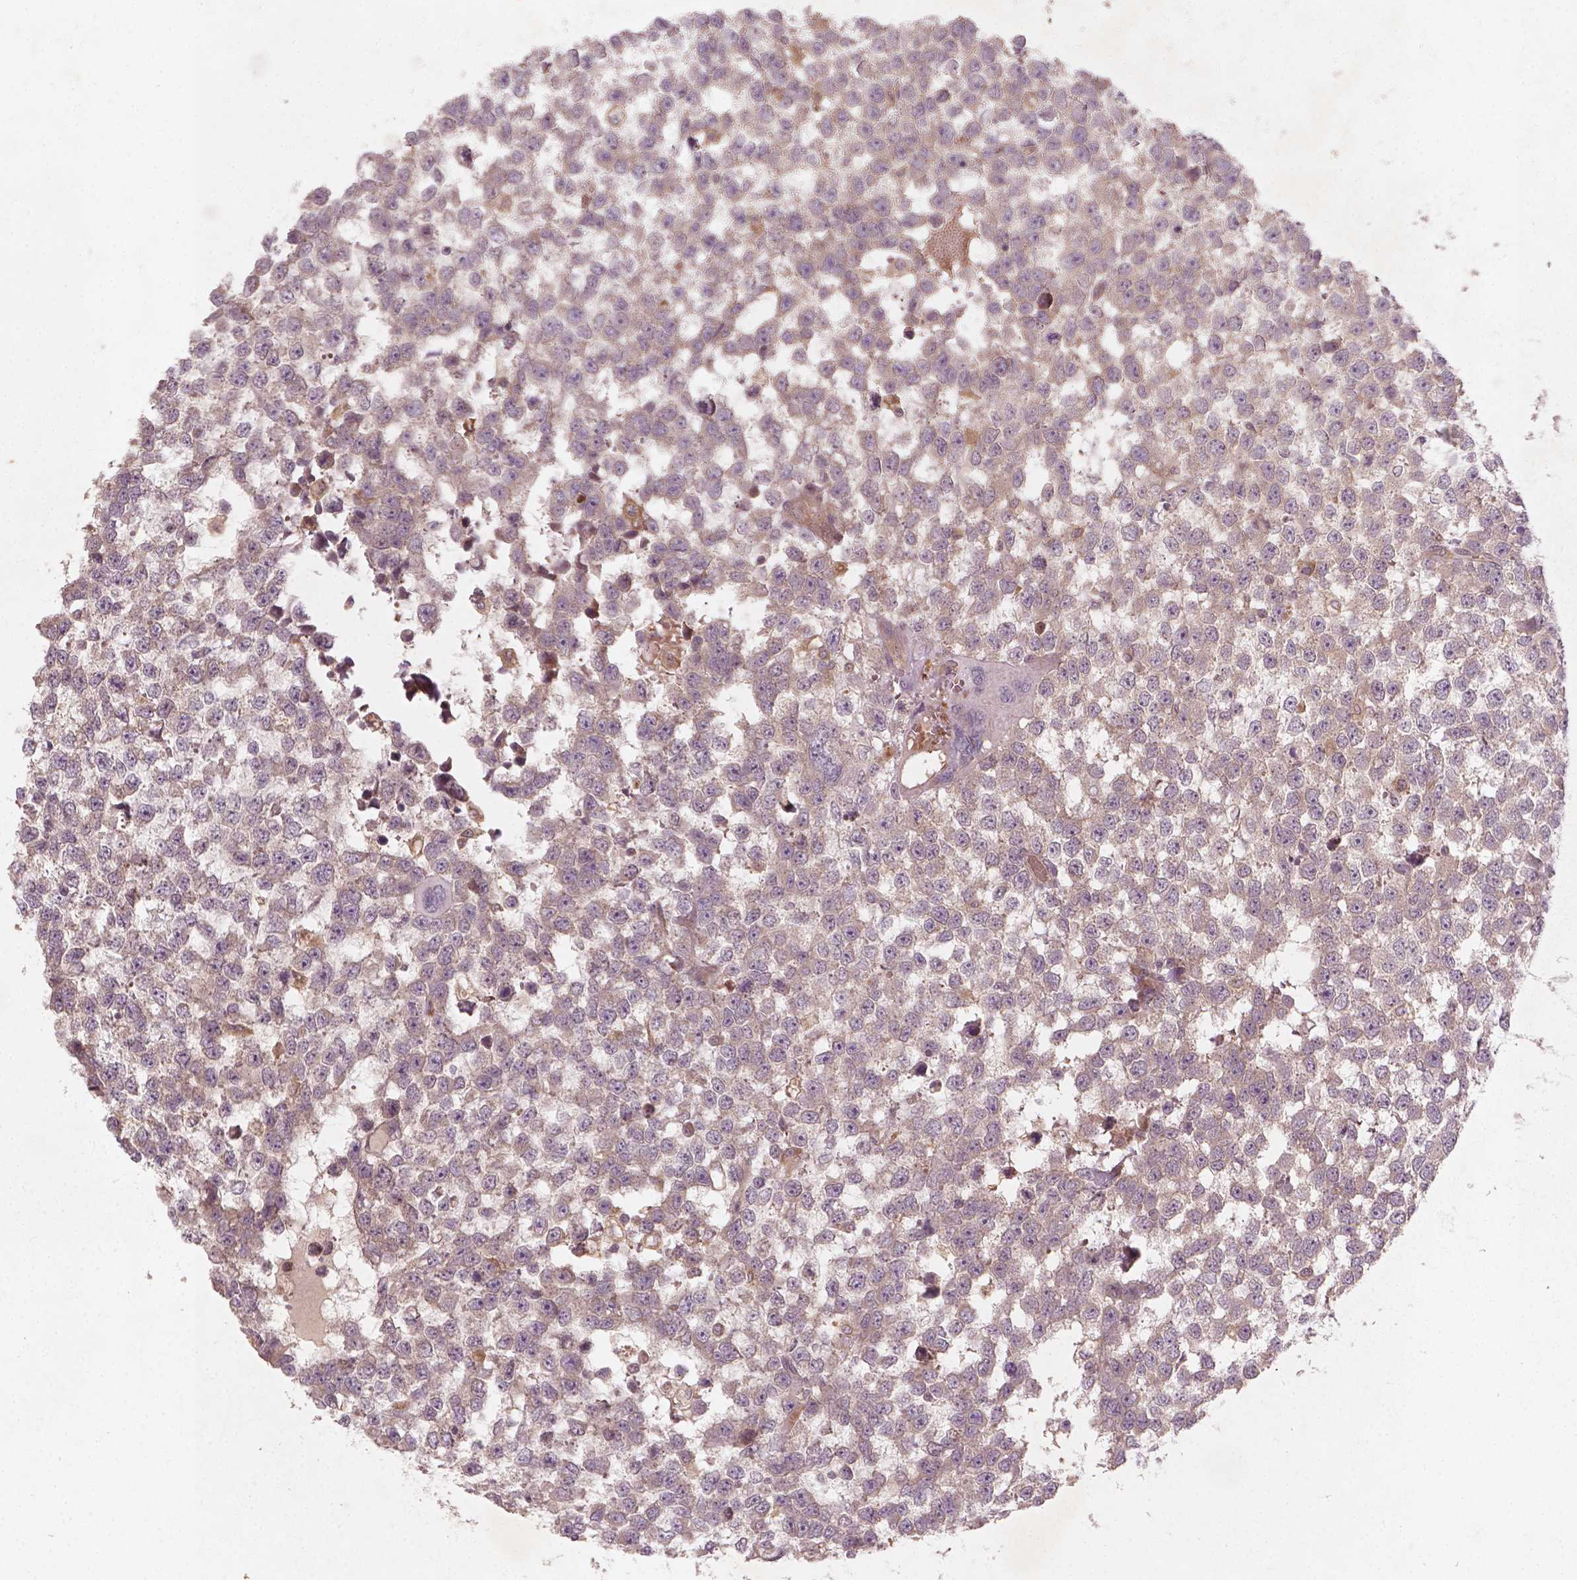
{"staining": {"intensity": "weak", "quantity": "<25%", "location": "cytoplasmic/membranous"}, "tissue": "testis cancer", "cell_type": "Tumor cells", "image_type": "cancer", "snomed": [{"axis": "morphology", "description": "Normal tissue, NOS"}, {"axis": "morphology", "description": "Seminoma, NOS"}, {"axis": "topography", "description": "Testis"}, {"axis": "topography", "description": "Epididymis"}], "caption": "Testis seminoma was stained to show a protein in brown. There is no significant staining in tumor cells.", "gene": "CYFIP2", "patient": {"sex": "male", "age": 34}}